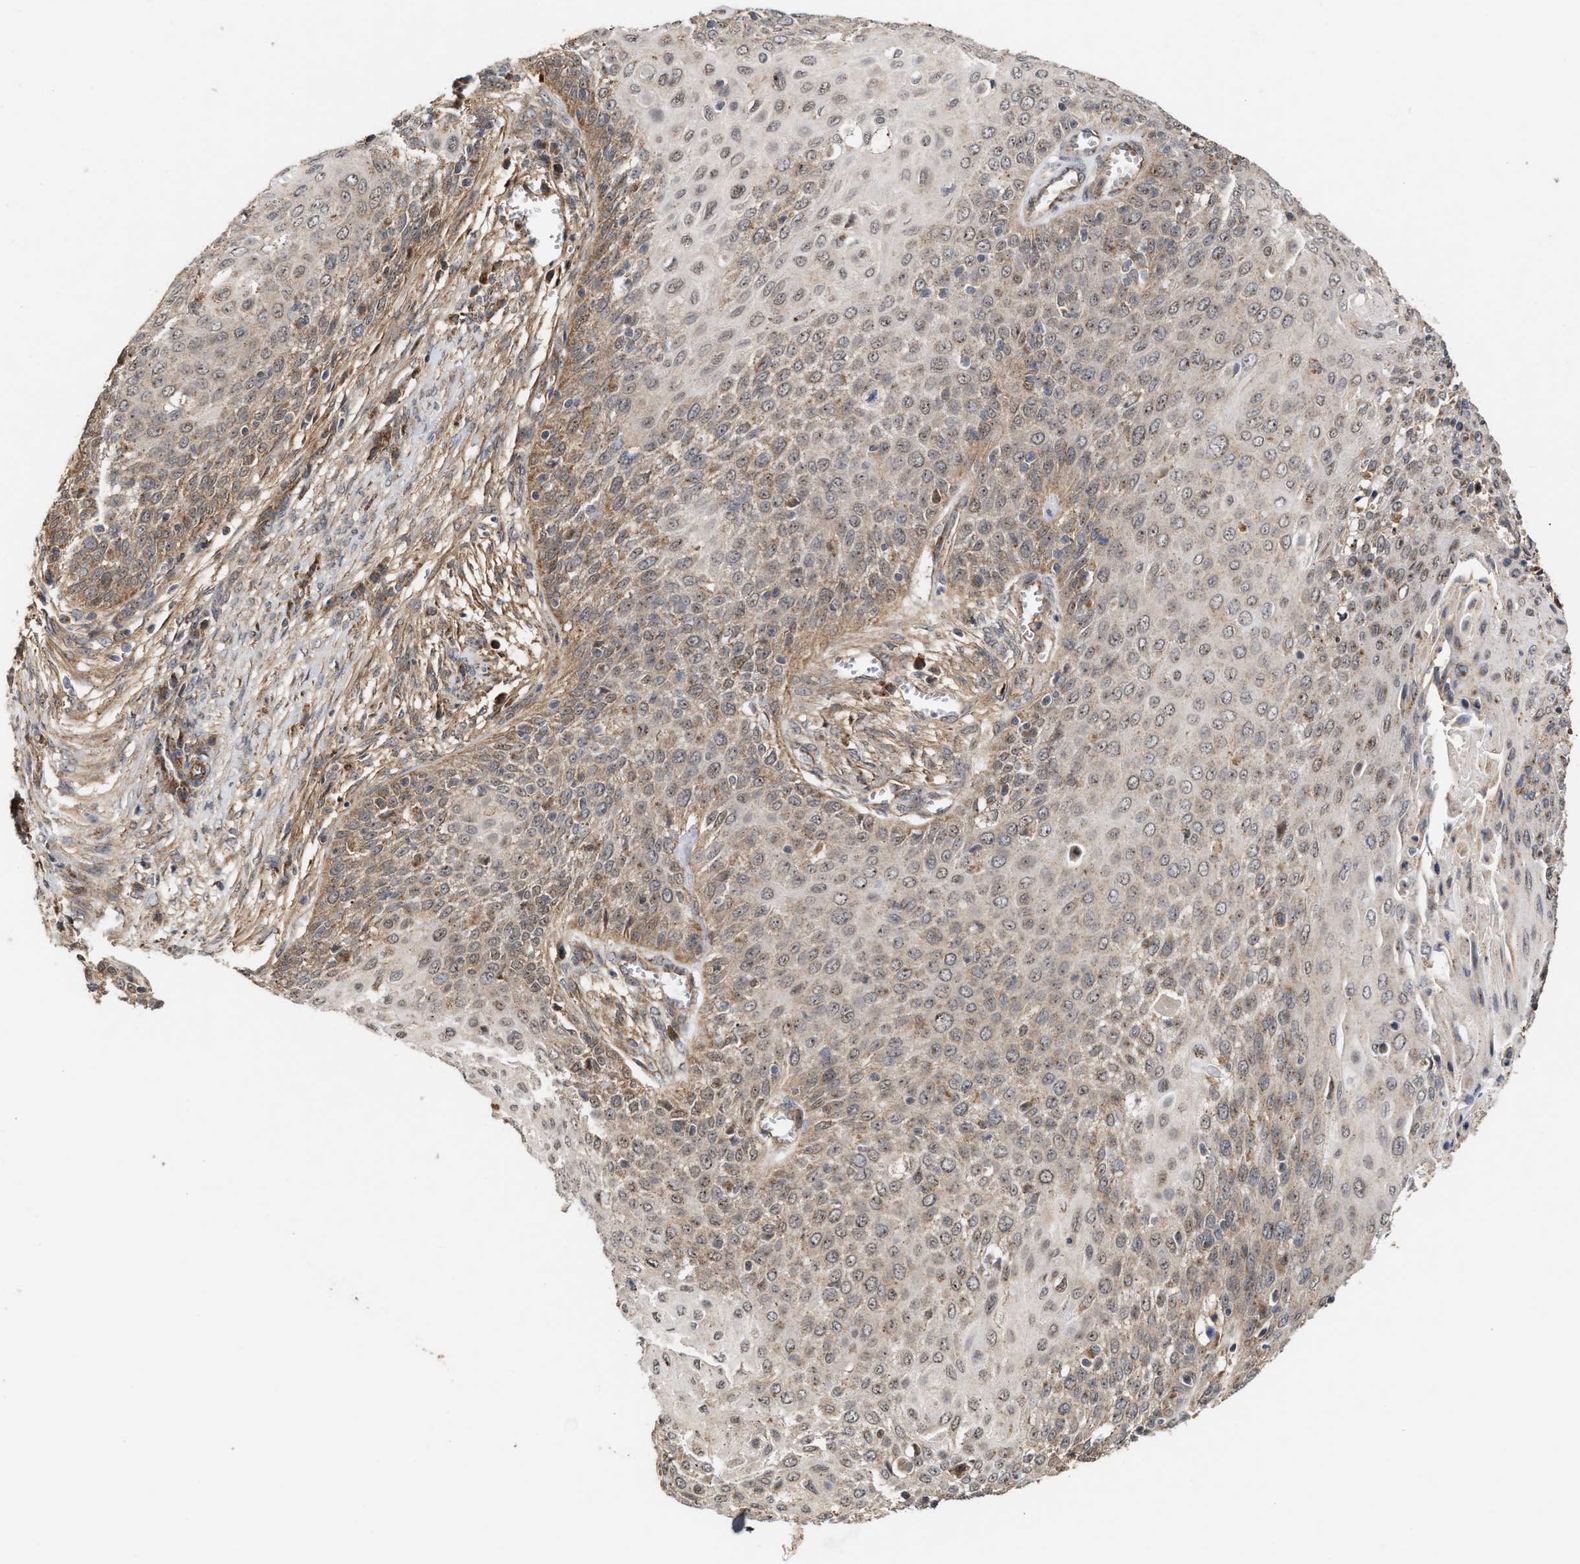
{"staining": {"intensity": "weak", "quantity": "25%-75%", "location": "cytoplasmic/membranous,nuclear"}, "tissue": "cervical cancer", "cell_type": "Tumor cells", "image_type": "cancer", "snomed": [{"axis": "morphology", "description": "Squamous cell carcinoma, NOS"}, {"axis": "topography", "description": "Cervix"}], "caption": "A histopathology image of squamous cell carcinoma (cervical) stained for a protein displays weak cytoplasmic/membranous and nuclear brown staining in tumor cells.", "gene": "EXOSC2", "patient": {"sex": "female", "age": 39}}